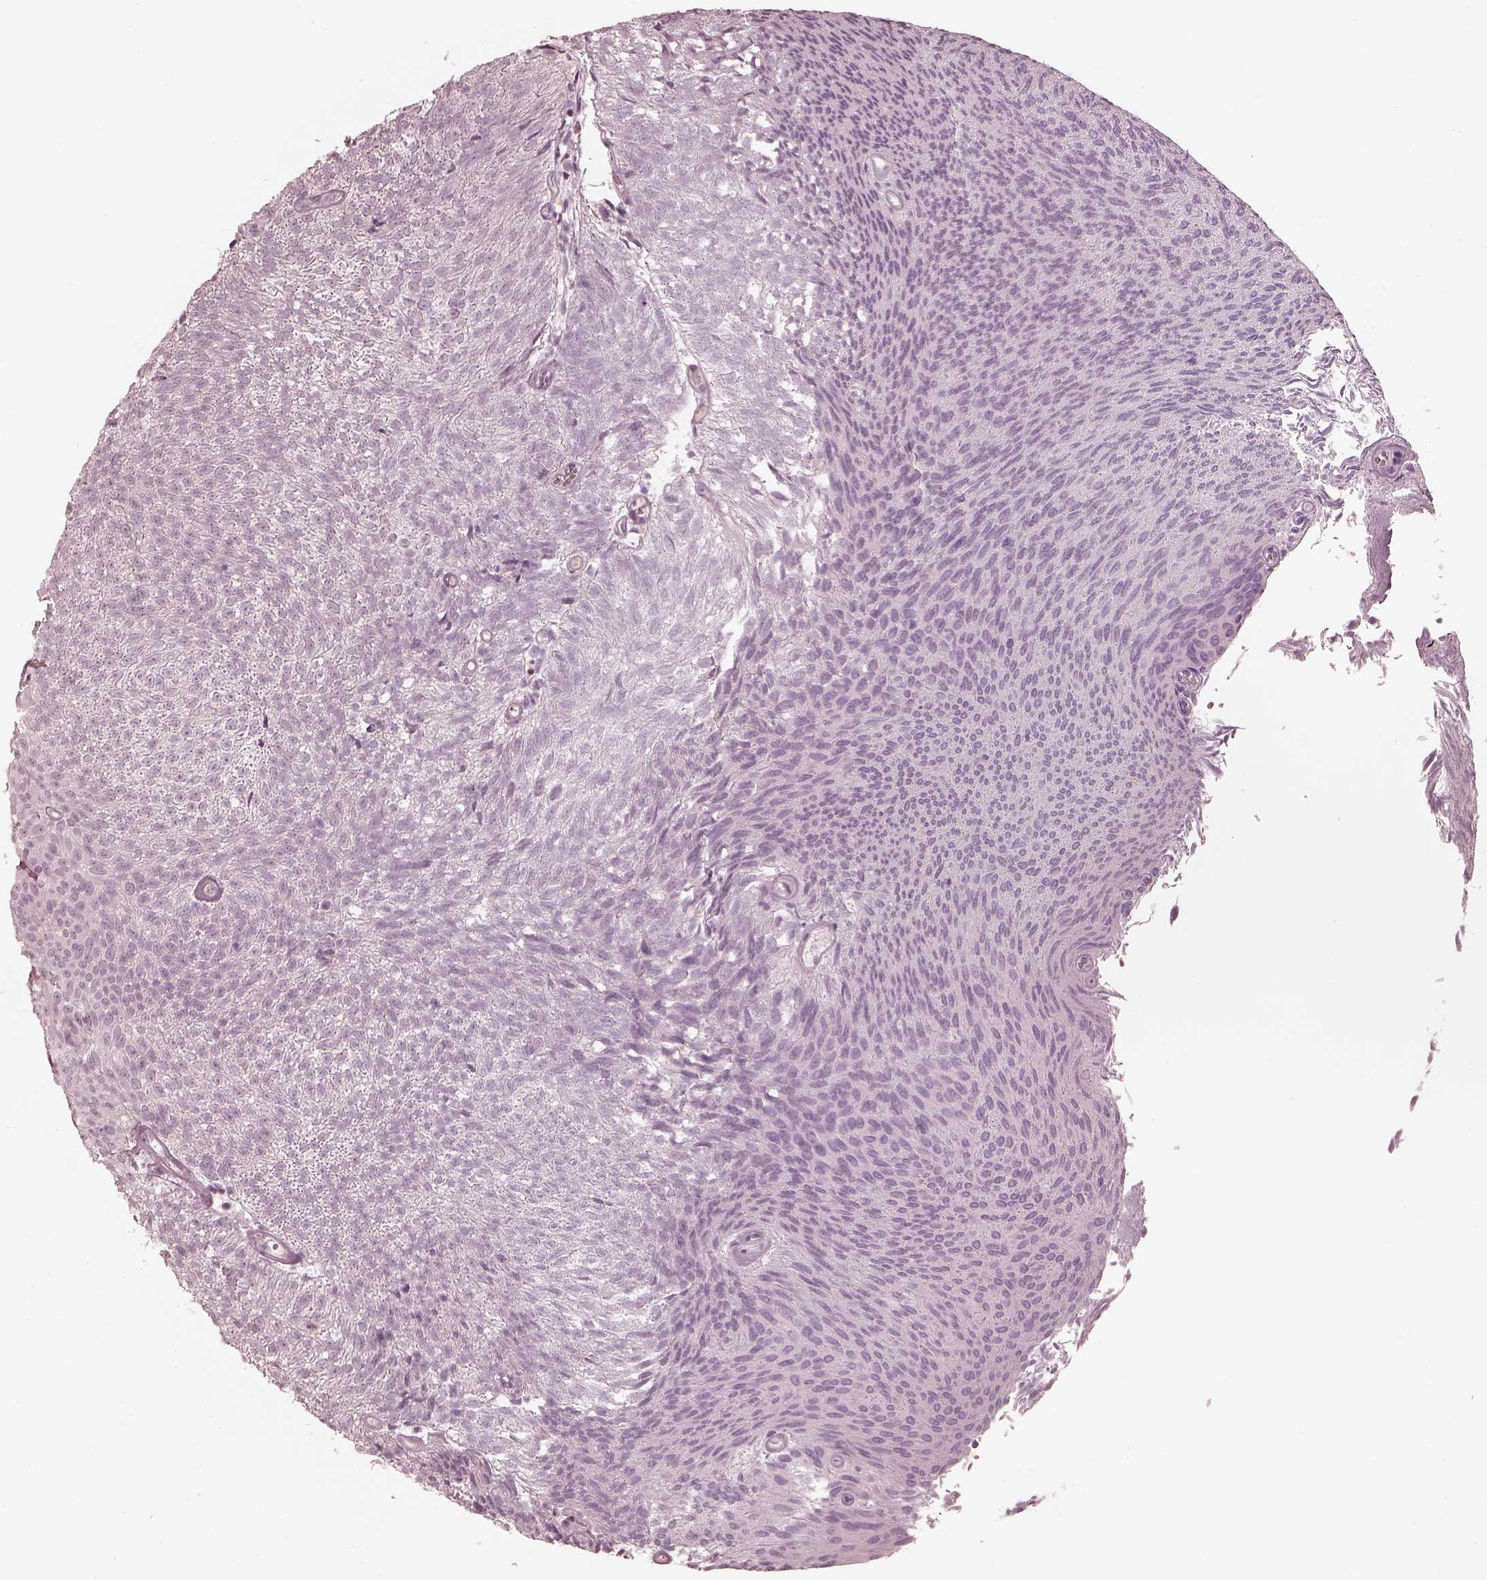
{"staining": {"intensity": "negative", "quantity": "none", "location": "none"}, "tissue": "urothelial cancer", "cell_type": "Tumor cells", "image_type": "cancer", "snomed": [{"axis": "morphology", "description": "Urothelial carcinoma, Low grade"}, {"axis": "topography", "description": "Urinary bladder"}], "caption": "Micrograph shows no significant protein expression in tumor cells of urothelial carcinoma (low-grade). (IHC, brightfield microscopy, high magnification).", "gene": "ADRB3", "patient": {"sex": "male", "age": 77}}